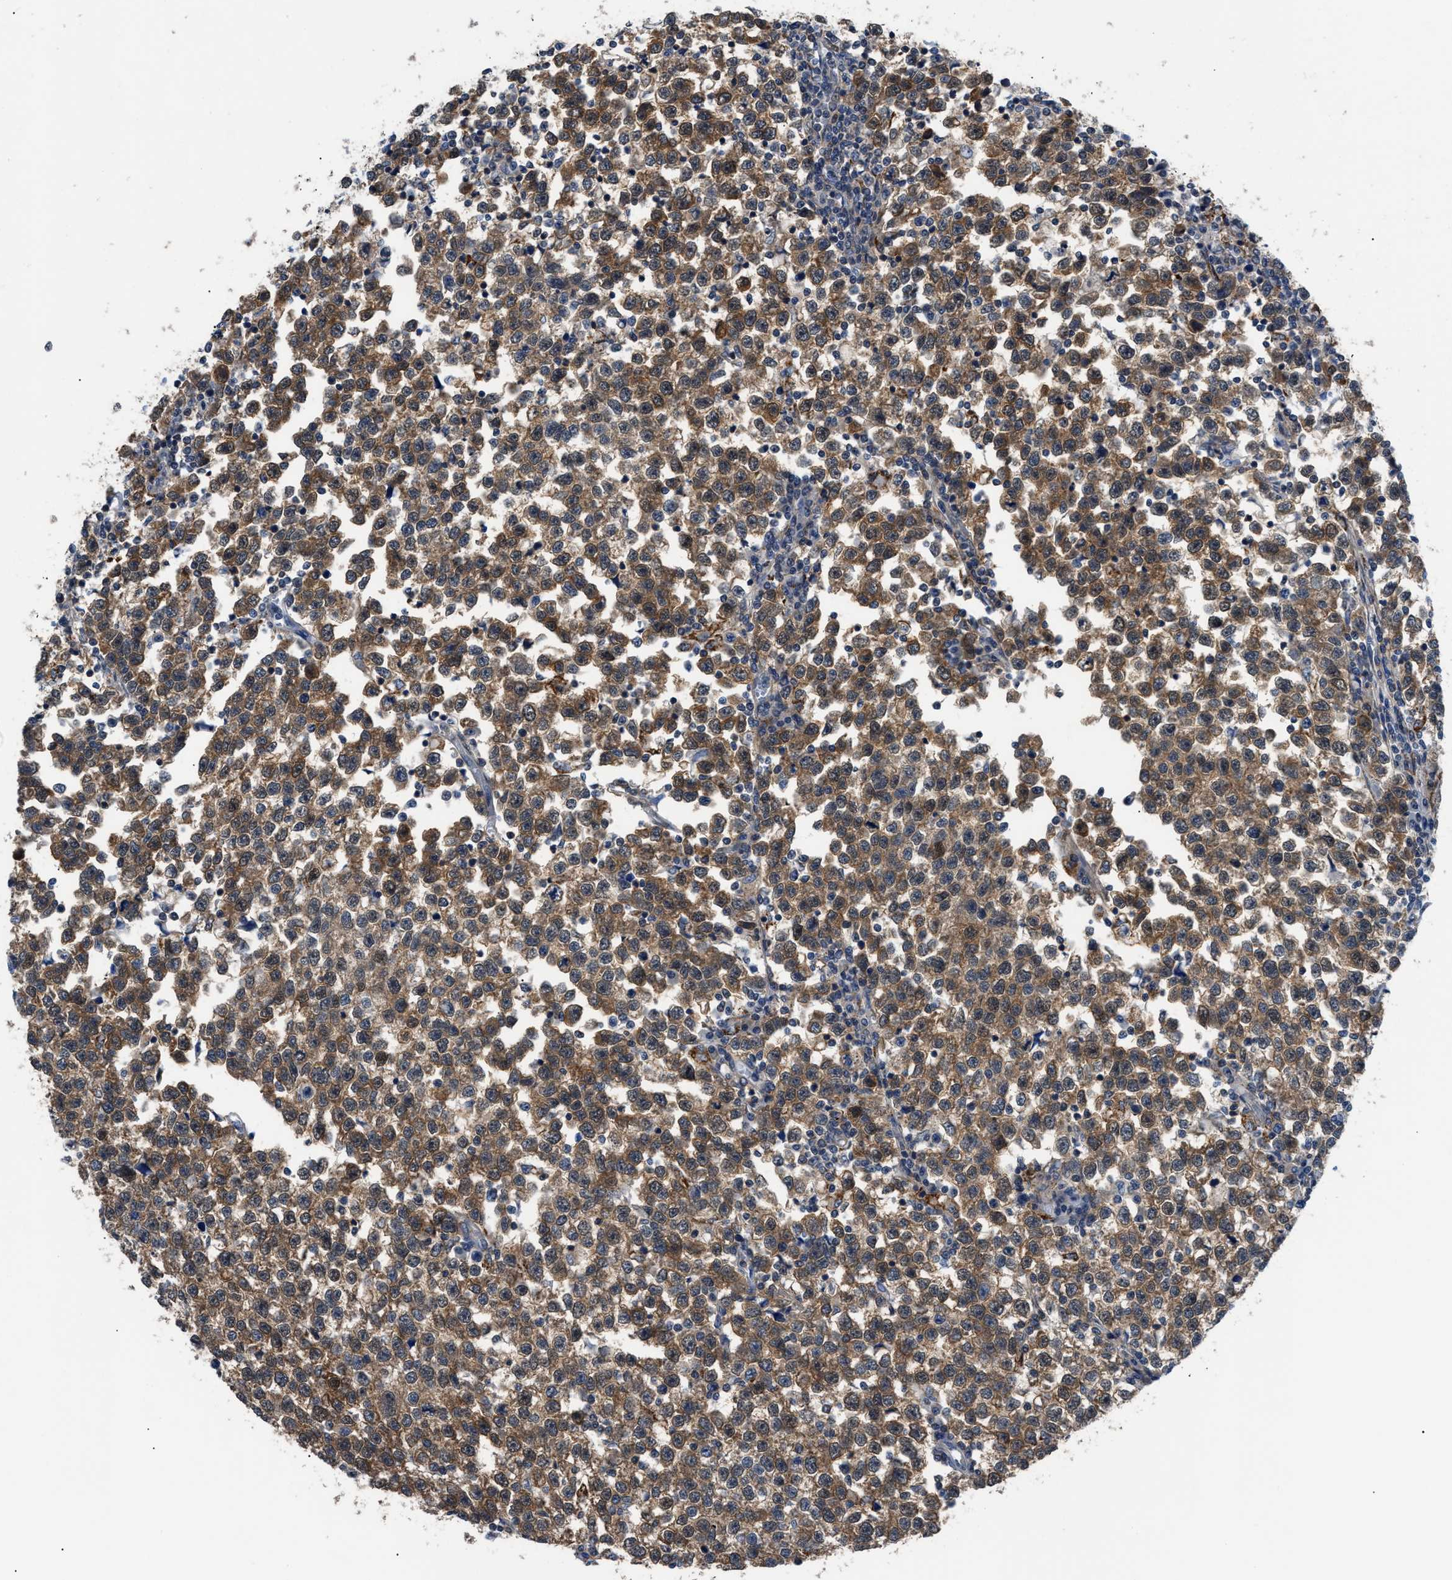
{"staining": {"intensity": "moderate", "quantity": ">75%", "location": "cytoplasmic/membranous"}, "tissue": "testis cancer", "cell_type": "Tumor cells", "image_type": "cancer", "snomed": [{"axis": "morphology", "description": "Normal tissue, NOS"}, {"axis": "morphology", "description": "Seminoma, NOS"}, {"axis": "topography", "description": "Testis"}], "caption": "Protein staining shows moderate cytoplasmic/membranous positivity in about >75% of tumor cells in testis cancer.", "gene": "TMEM45B", "patient": {"sex": "male", "age": 43}}